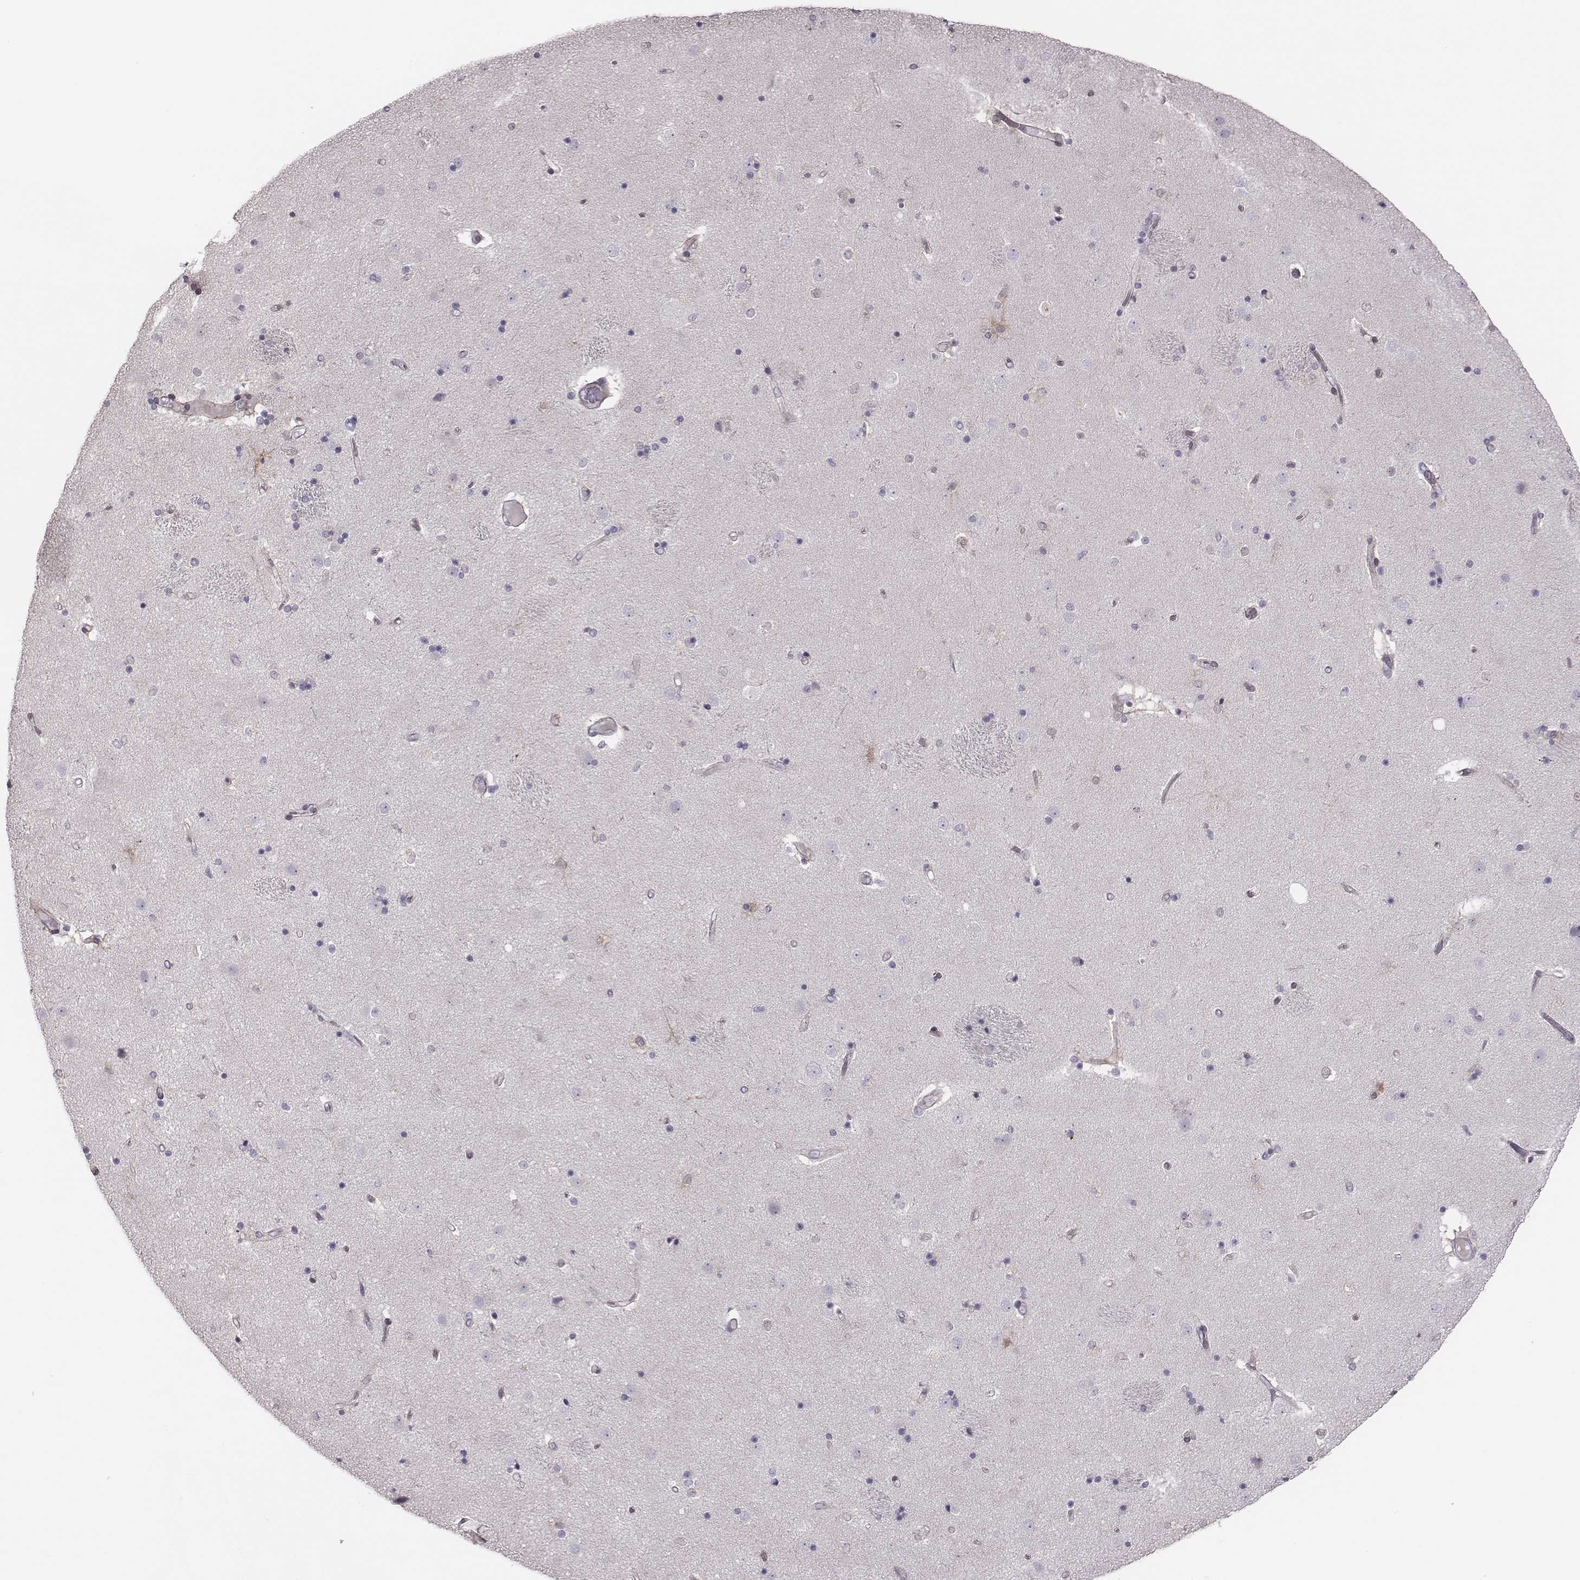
{"staining": {"intensity": "negative", "quantity": "none", "location": "none"}, "tissue": "caudate", "cell_type": "Glial cells", "image_type": "normal", "snomed": [{"axis": "morphology", "description": "Normal tissue, NOS"}, {"axis": "topography", "description": "Lateral ventricle wall"}], "caption": "The histopathology image shows no staining of glial cells in benign caudate.", "gene": "SCML2", "patient": {"sex": "female", "age": 71}}